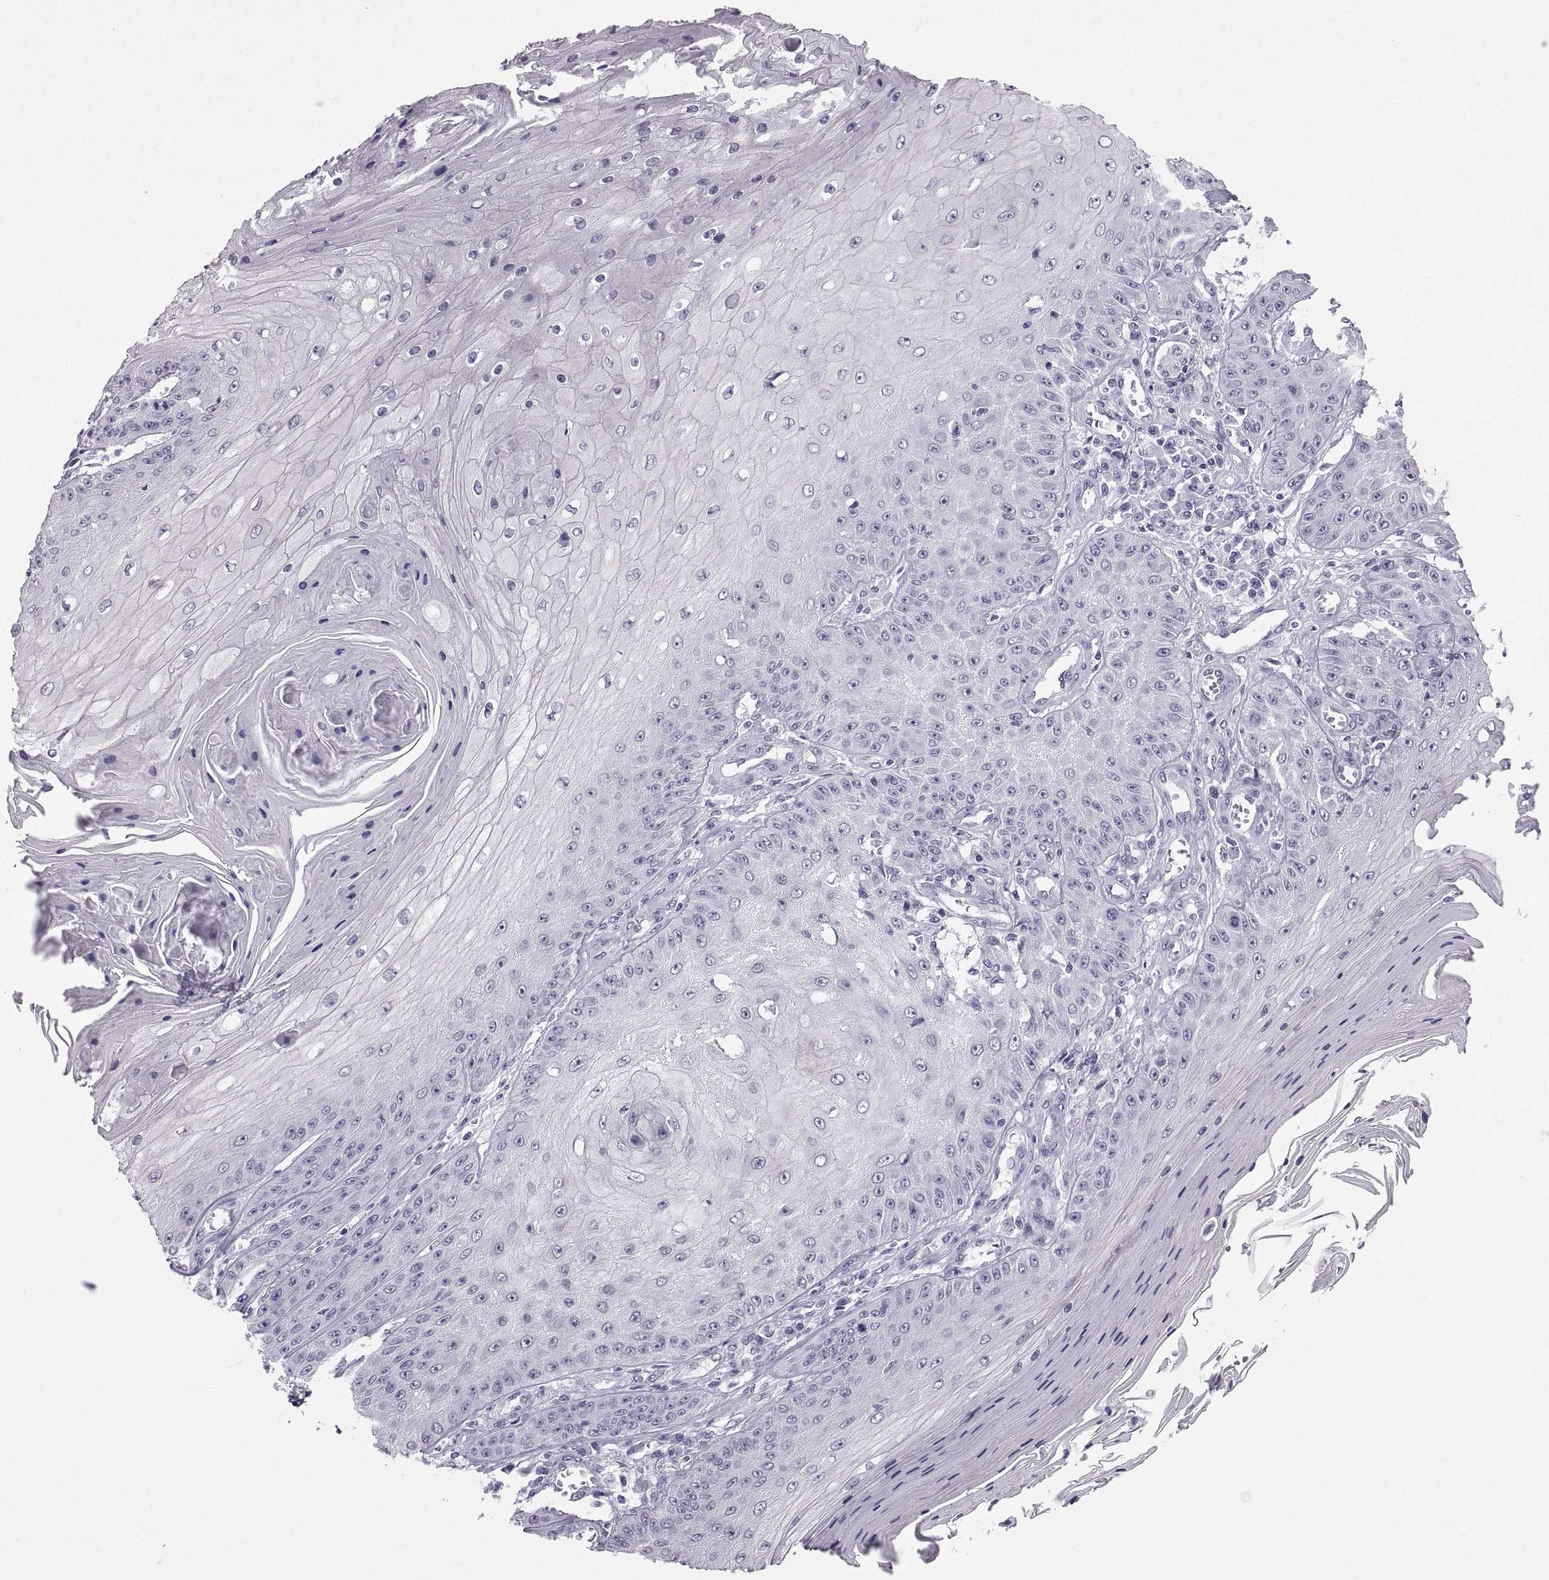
{"staining": {"intensity": "negative", "quantity": "none", "location": "none"}, "tissue": "skin cancer", "cell_type": "Tumor cells", "image_type": "cancer", "snomed": [{"axis": "morphology", "description": "Squamous cell carcinoma, NOS"}, {"axis": "topography", "description": "Skin"}], "caption": "A histopathology image of skin cancer stained for a protein displays no brown staining in tumor cells.", "gene": "KRT77", "patient": {"sex": "male", "age": 70}}